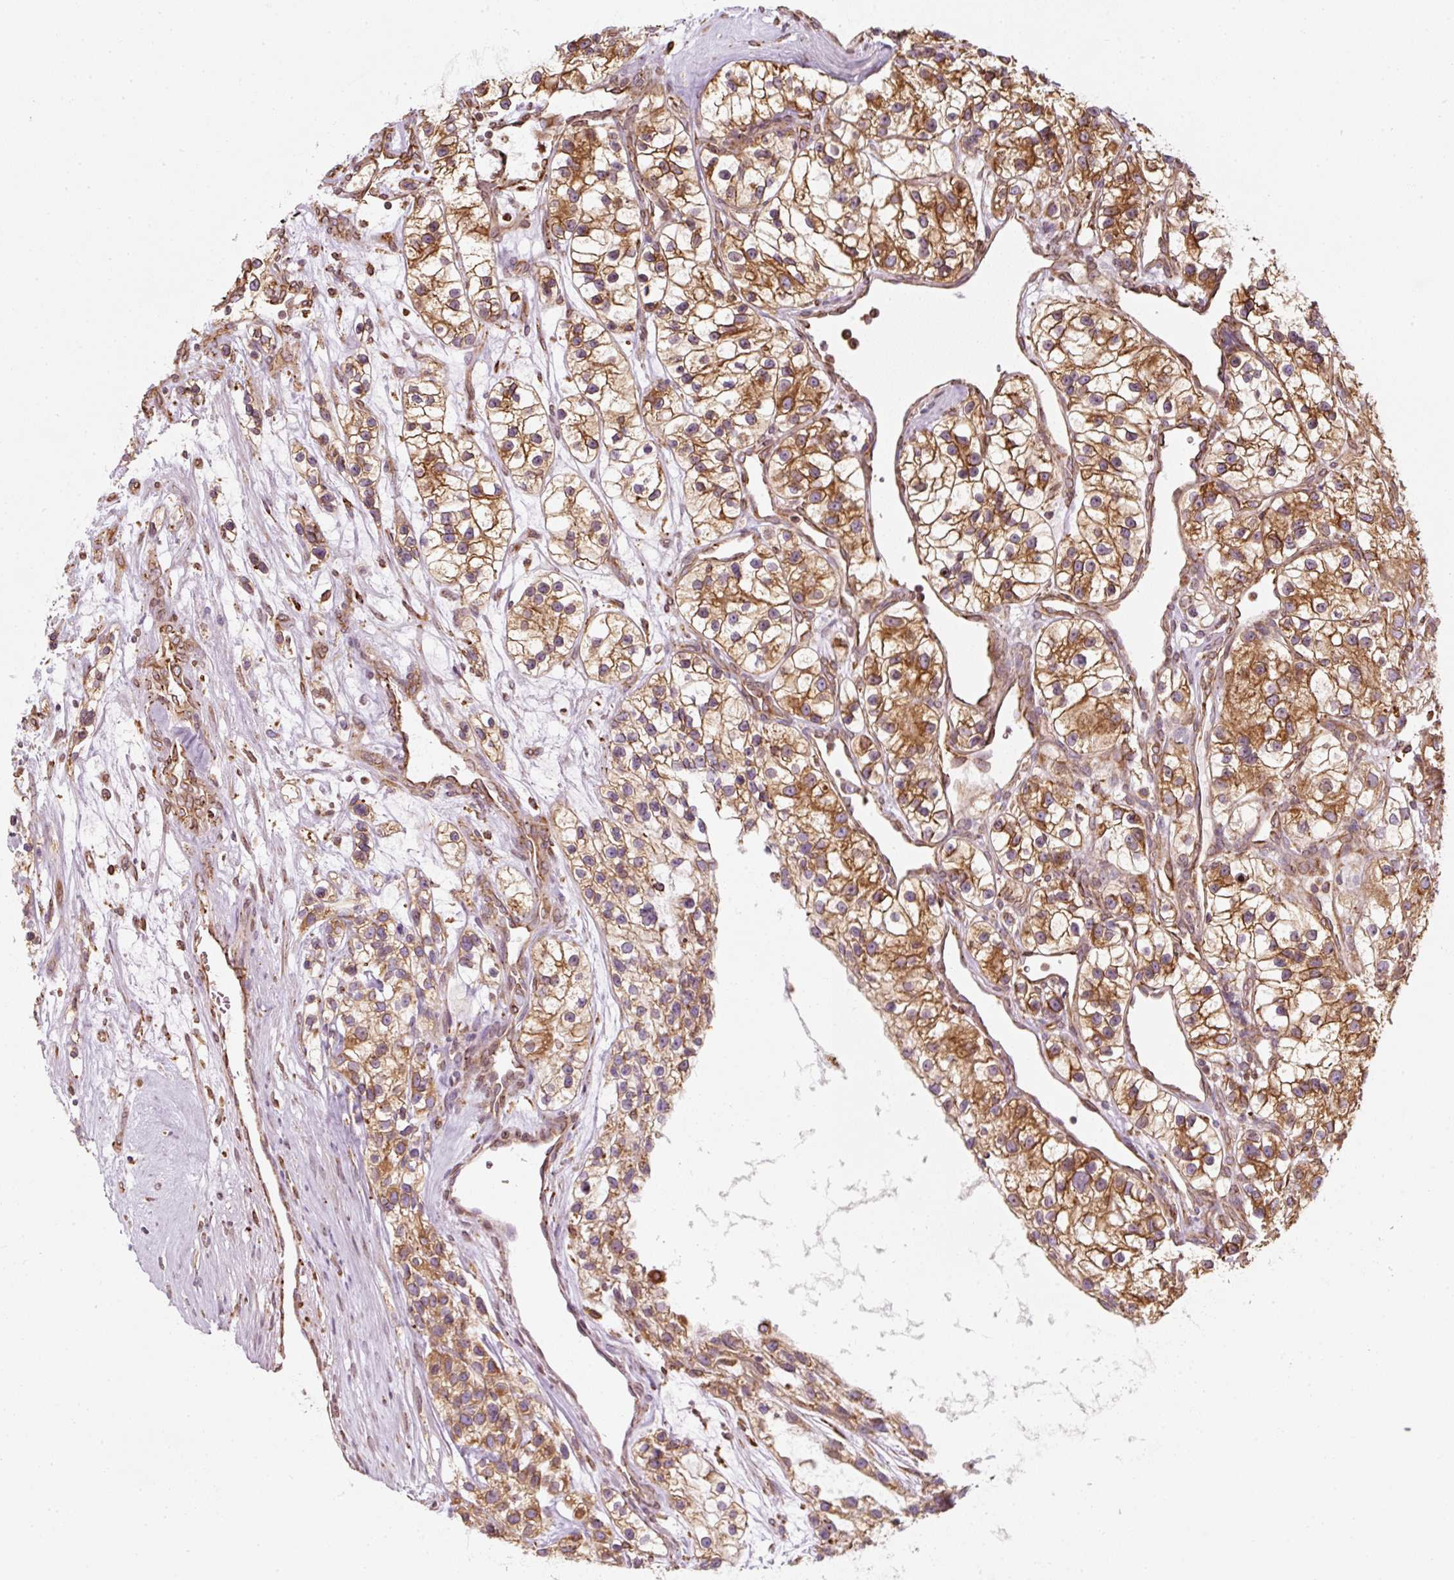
{"staining": {"intensity": "moderate", "quantity": ">75%", "location": "cytoplasmic/membranous"}, "tissue": "renal cancer", "cell_type": "Tumor cells", "image_type": "cancer", "snomed": [{"axis": "morphology", "description": "Adenocarcinoma, NOS"}, {"axis": "topography", "description": "Kidney"}], "caption": "Renal adenocarcinoma was stained to show a protein in brown. There is medium levels of moderate cytoplasmic/membranous staining in about >75% of tumor cells.", "gene": "PRKCSH", "patient": {"sex": "female", "age": 57}}